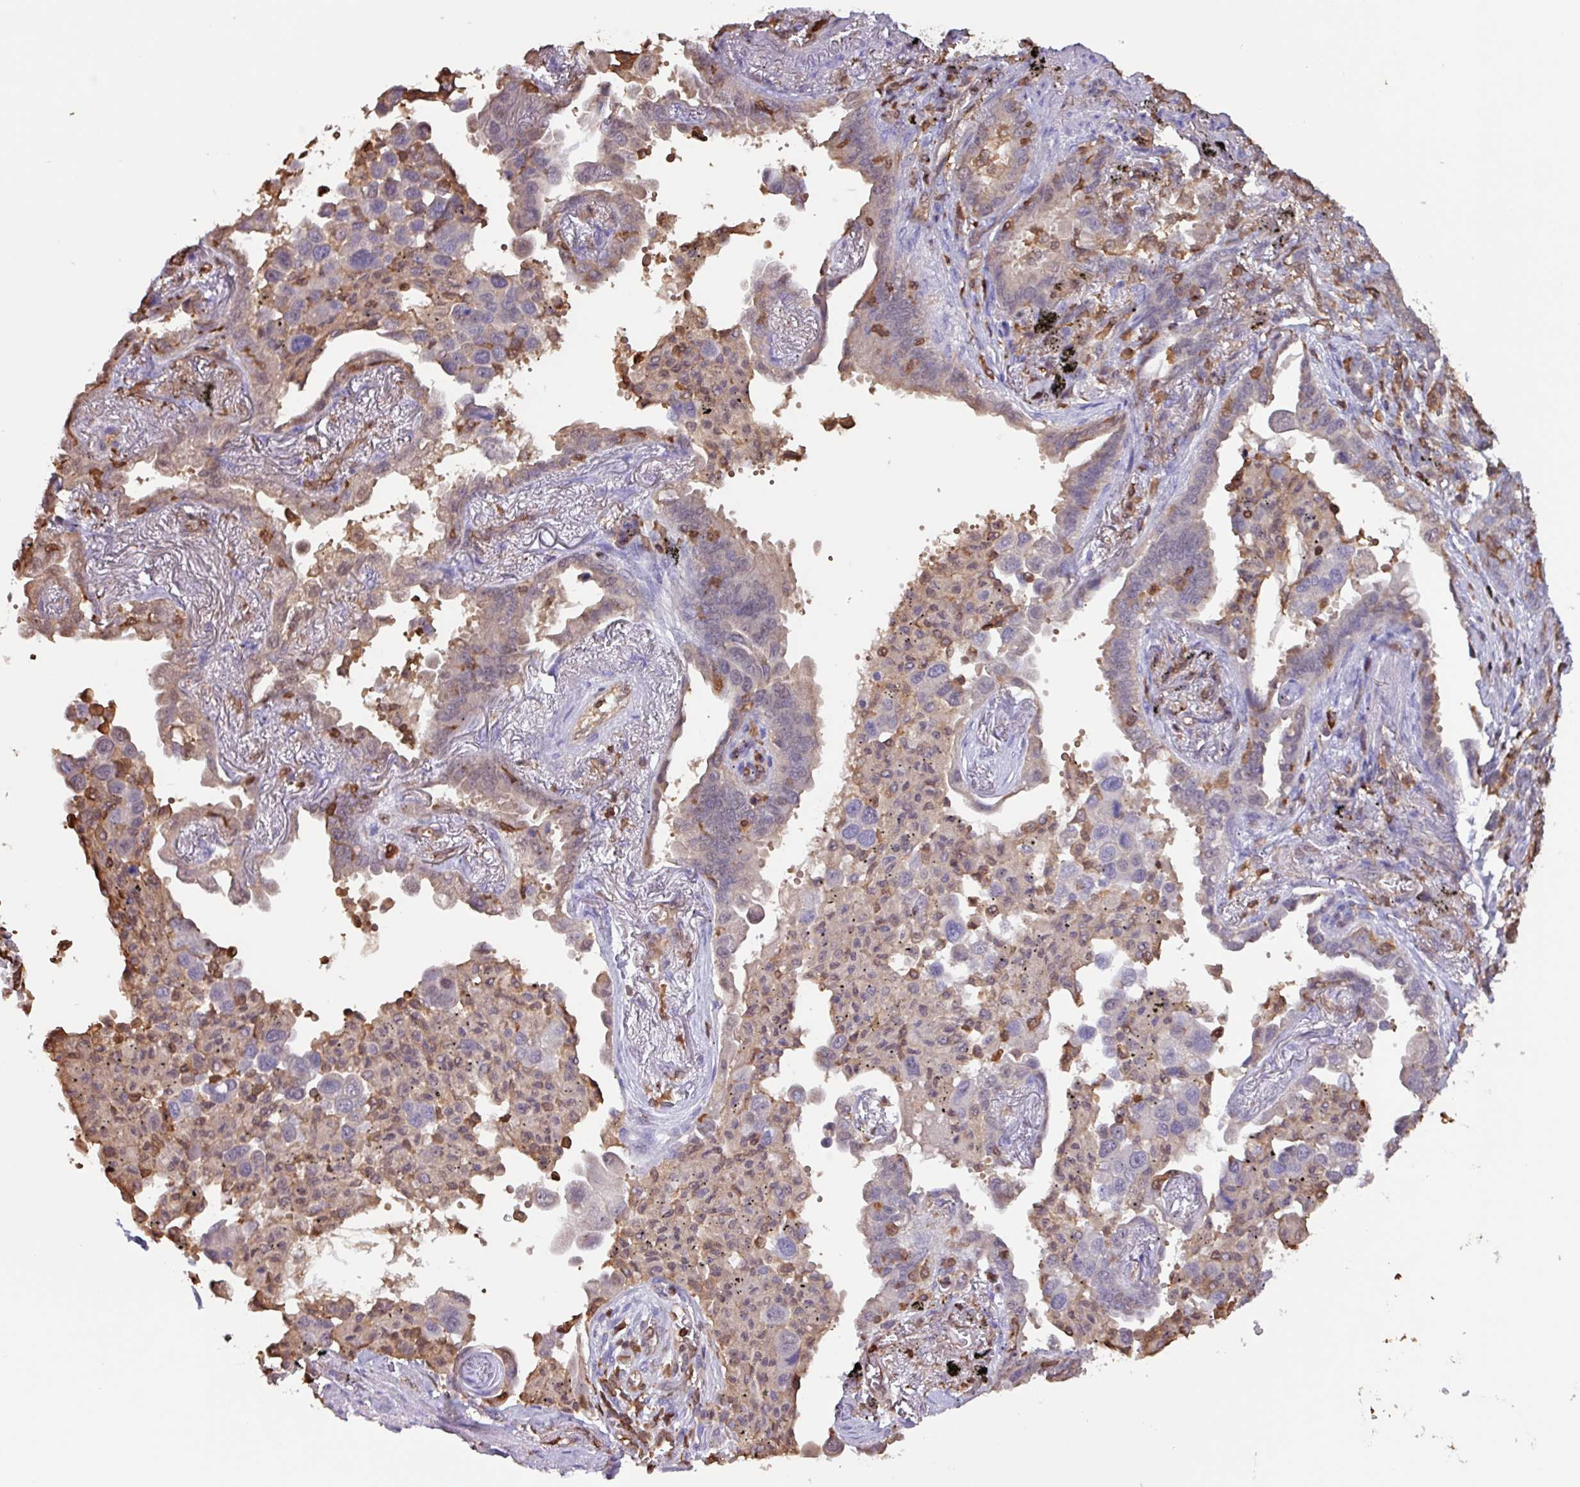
{"staining": {"intensity": "weak", "quantity": "<25%", "location": "cytoplasmic/membranous"}, "tissue": "lung cancer", "cell_type": "Tumor cells", "image_type": "cancer", "snomed": [{"axis": "morphology", "description": "Adenocarcinoma, NOS"}, {"axis": "topography", "description": "Lung"}], "caption": "This is a image of IHC staining of lung cancer (adenocarcinoma), which shows no expression in tumor cells.", "gene": "ARHGDIB", "patient": {"sex": "male", "age": 67}}